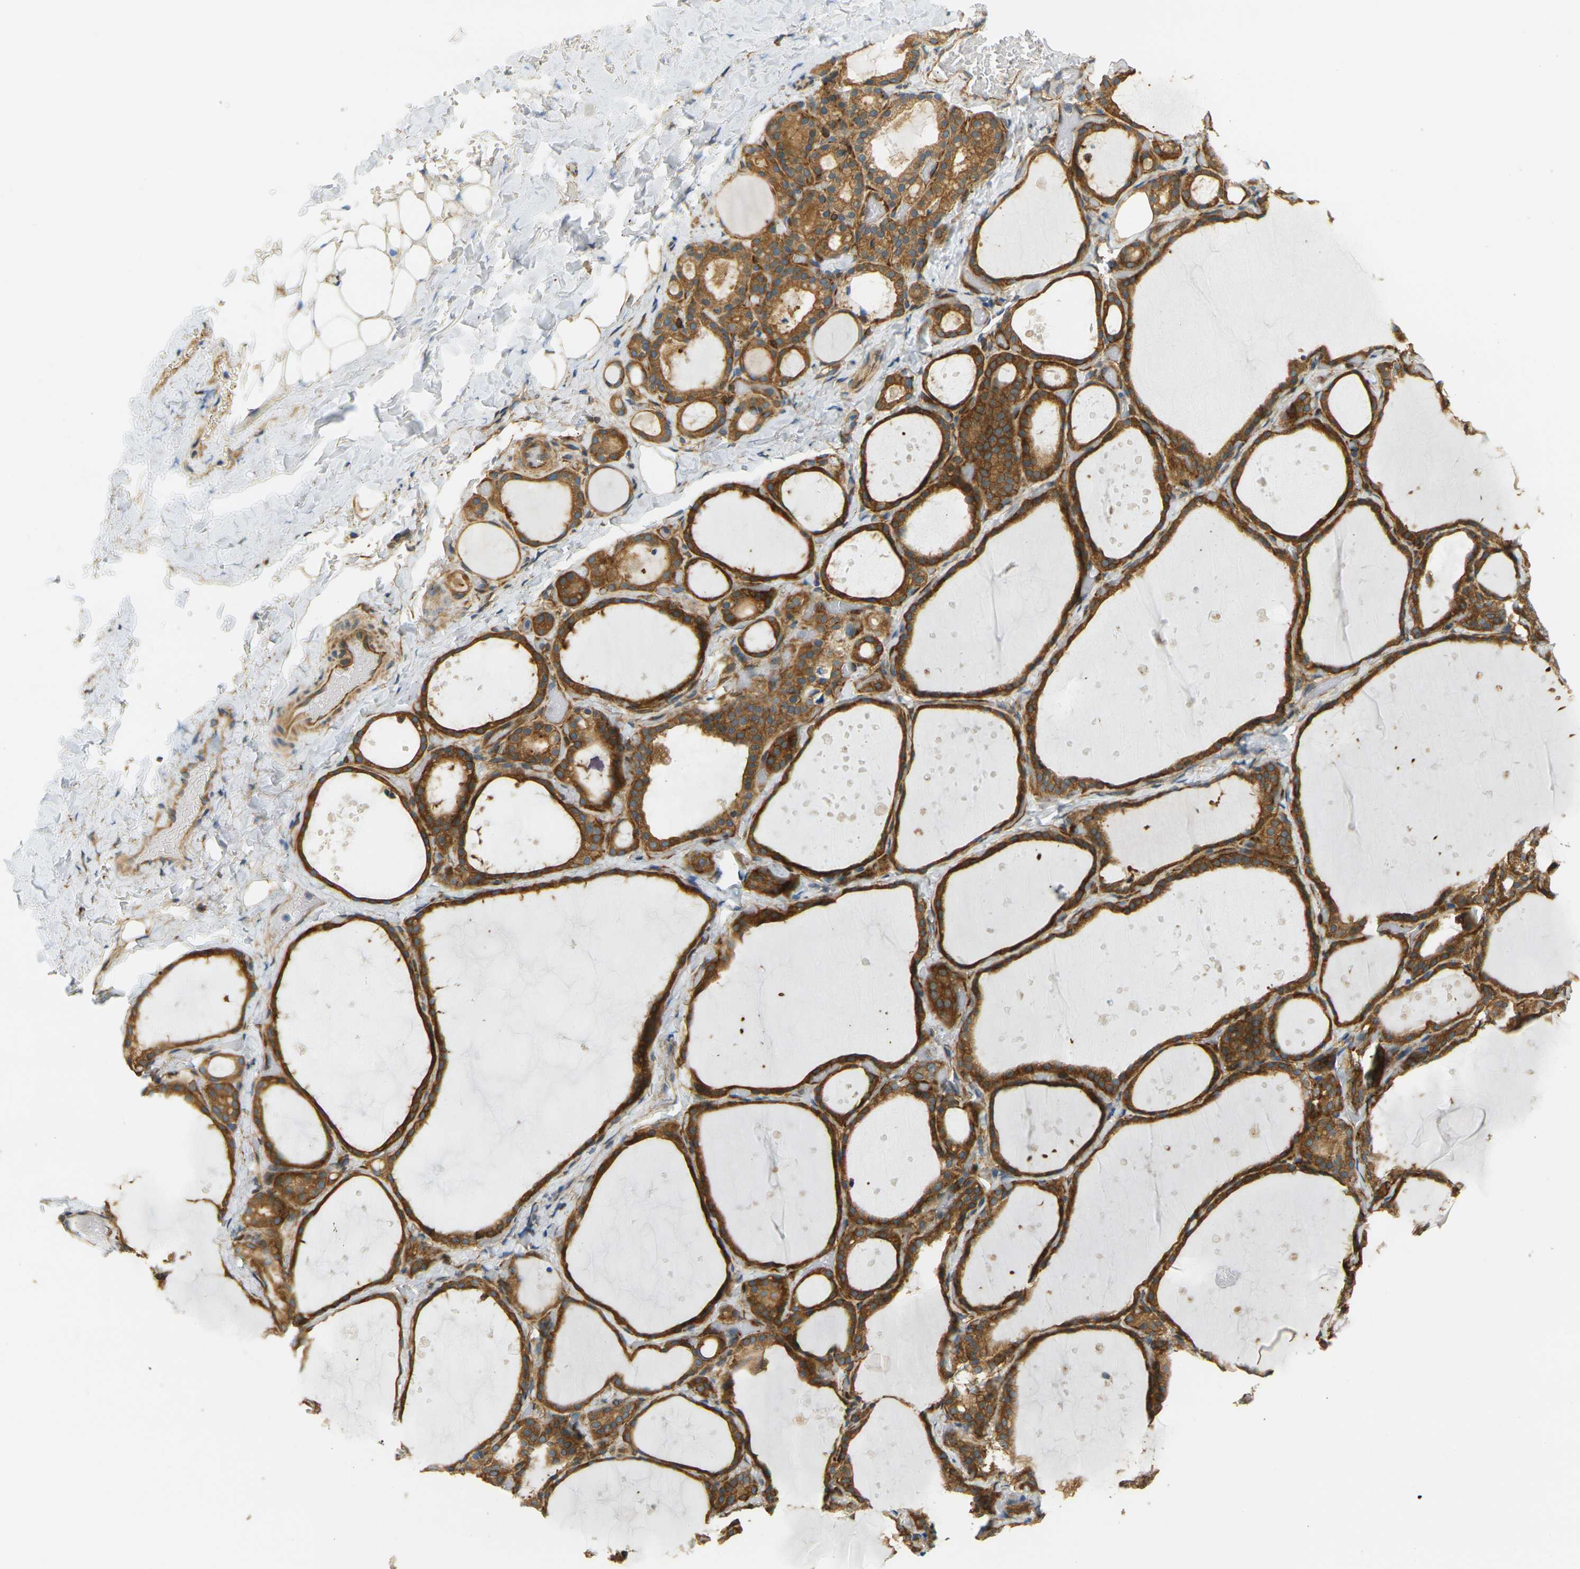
{"staining": {"intensity": "moderate", "quantity": ">75%", "location": "cytoplasmic/membranous"}, "tissue": "thyroid gland", "cell_type": "Glandular cells", "image_type": "normal", "snomed": [{"axis": "morphology", "description": "Normal tissue, NOS"}, {"axis": "topography", "description": "Thyroid gland"}], "caption": "Immunohistochemistry (IHC) photomicrograph of unremarkable thyroid gland stained for a protein (brown), which reveals medium levels of moderate cytoplasmic/membranous positivity in about >75% of glandular cells.", "gene": "CYTH3", "patient": {"sex": "female", "age": 44}}